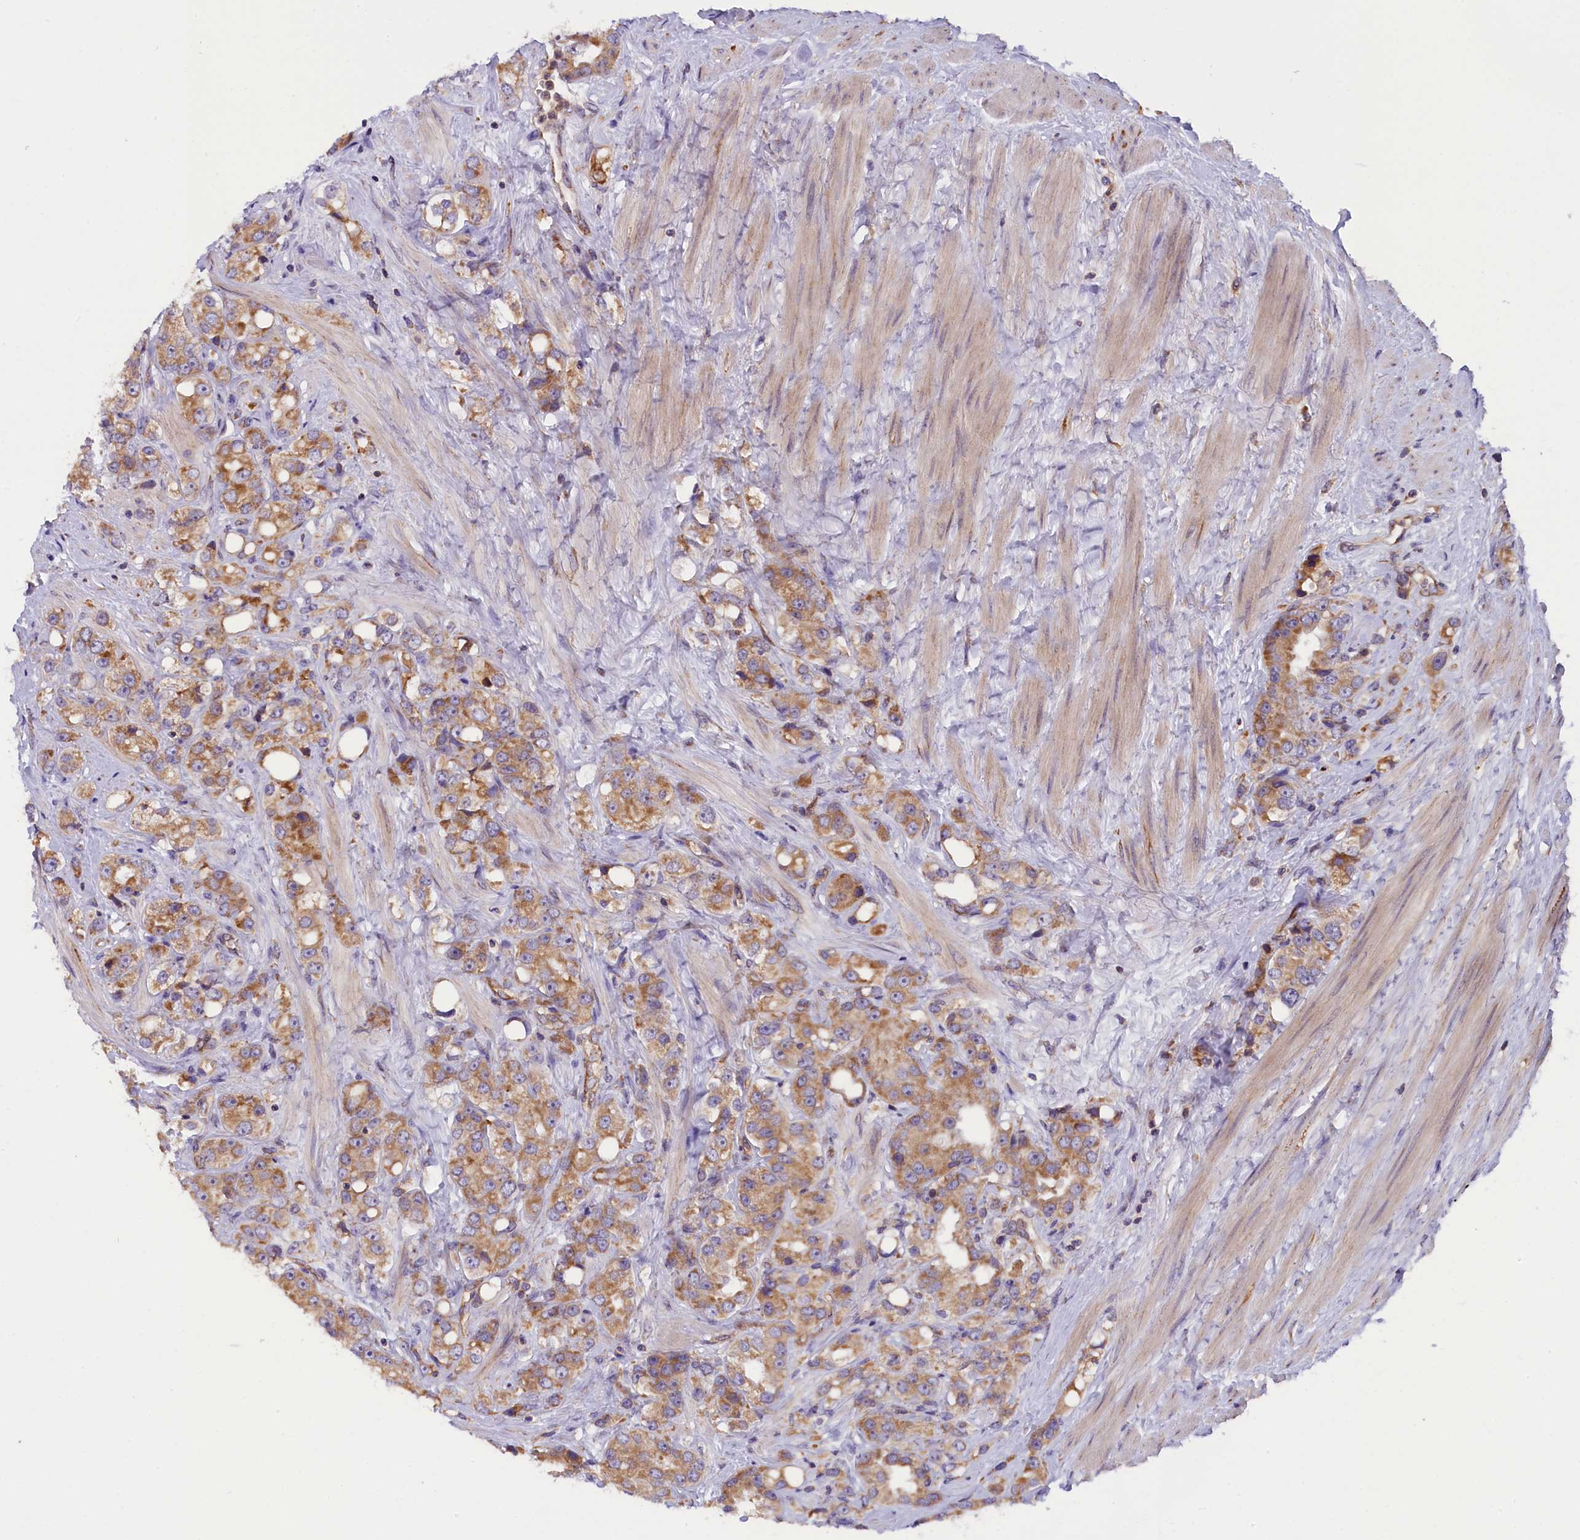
{"staining": {"intensity": "moderate", "quantity": ">75%", "location": "cytoplasmic/membranous"}, "tissue": "prostate cancer", "cell_type": "Tumor cells", "image_type": "cancer", "snomed": [{"axis": "morphology", "description": "Adenocarcinoma, NOS"}, {"axis": "topography", "description": "Prostate"}], "caption": "Immunohistochemistry (IHC) staining of prostate cancer, which reveals medium levels of moderate cytoplasmic/membranous positivity in about >75% of tumor cells indicating moderate cytoplasmic/membranous protein expression. The staining was performed using DAB (brown) for protein detection and nuclei were counterstained in hematoxylin (blue).", "gene": "DNAJB9", "patient": {"sex": "male", "age": 79}}